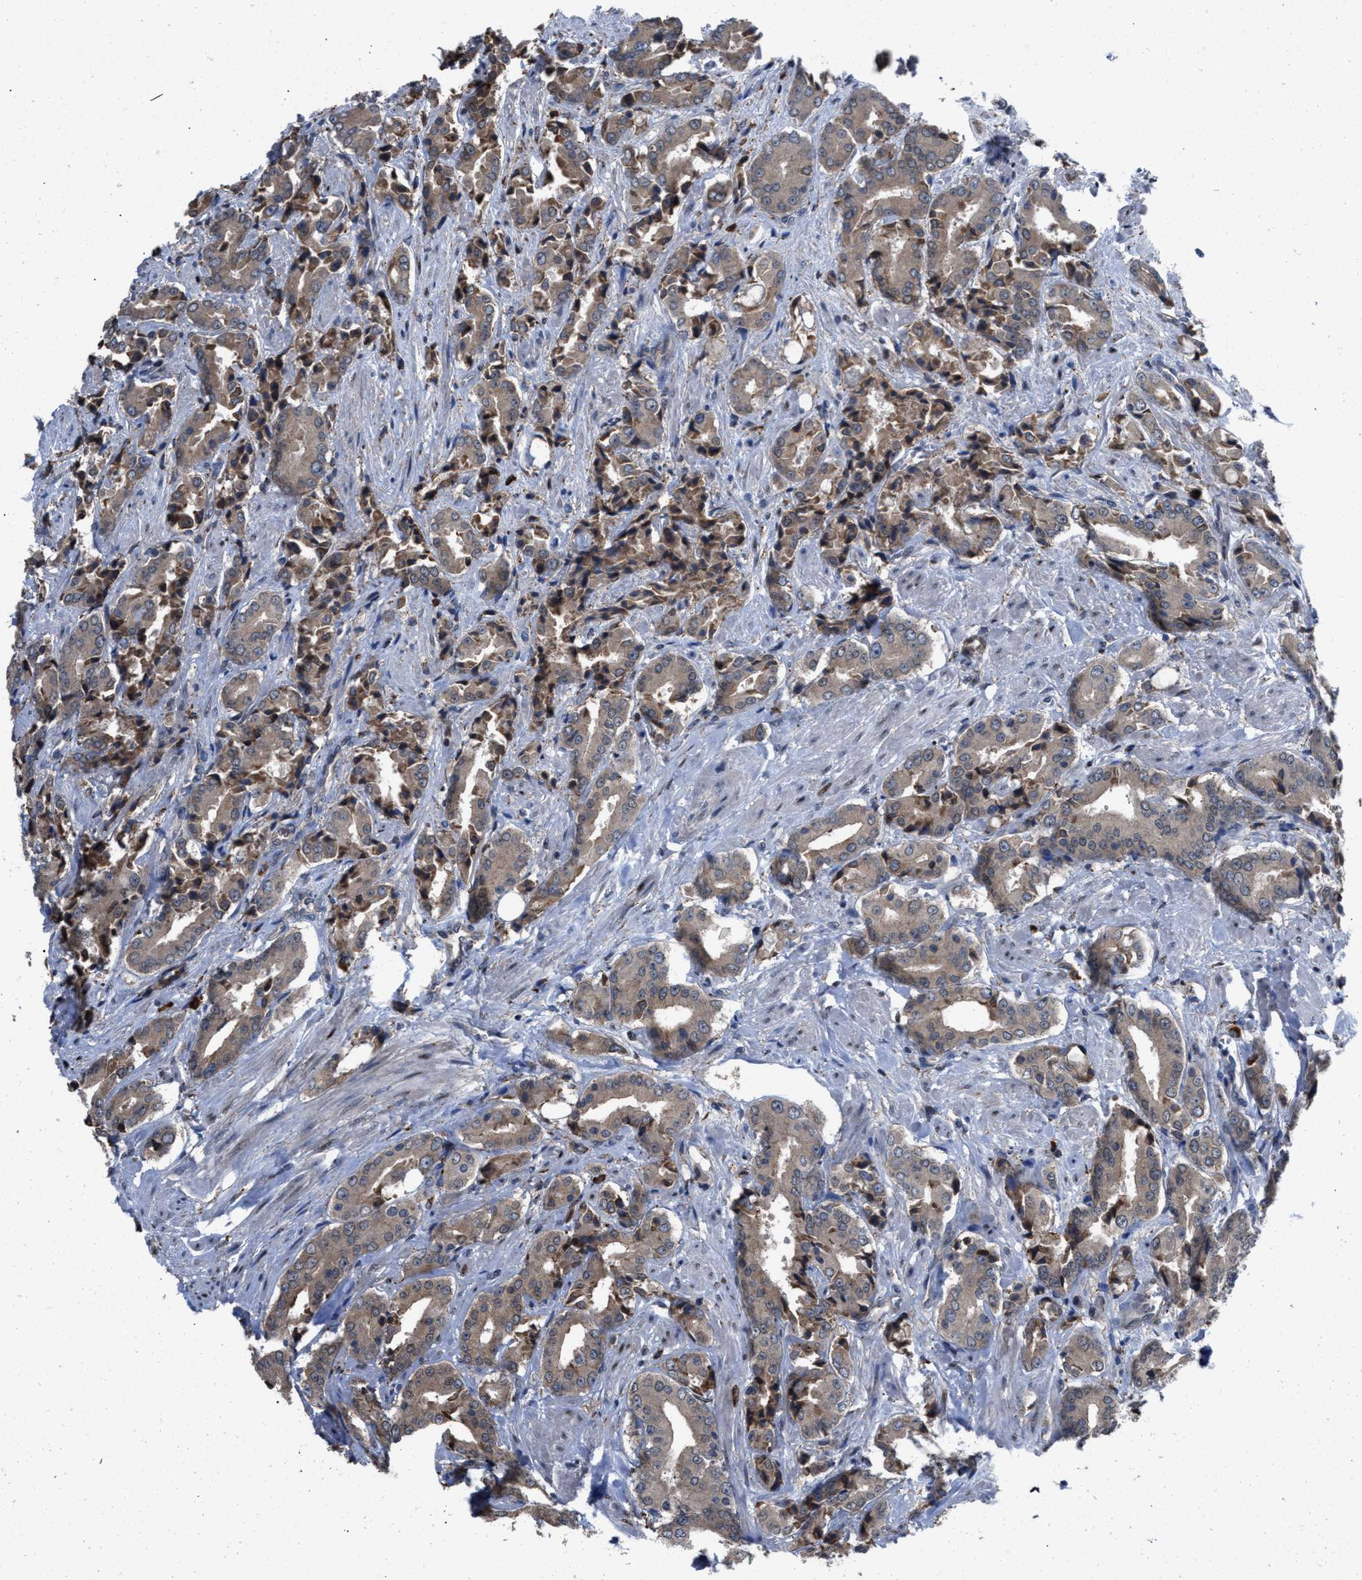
{"staining": {"intensity": "weak", "quantity": ">75%", "location": "cytoplasmic/membranous"}, "tissue": "prostate cancer", "cell_type": "Tumor cells", "image_type": "cancer", "snomed": [{"axis": "morphology", "description": "Adenocarcinoma, High grade"}, {"axis": "topography", "description": "Prostate"}], "caption": "Prostate cancer (high-grade adenocarcinoma) stained with a brown dye exhibits weak cytoplasmic/membranous positive positivity in approximately >75% of tumor cells.", "gene": "TP53BP2", "patient": {"sex": "male", "age": 71}}